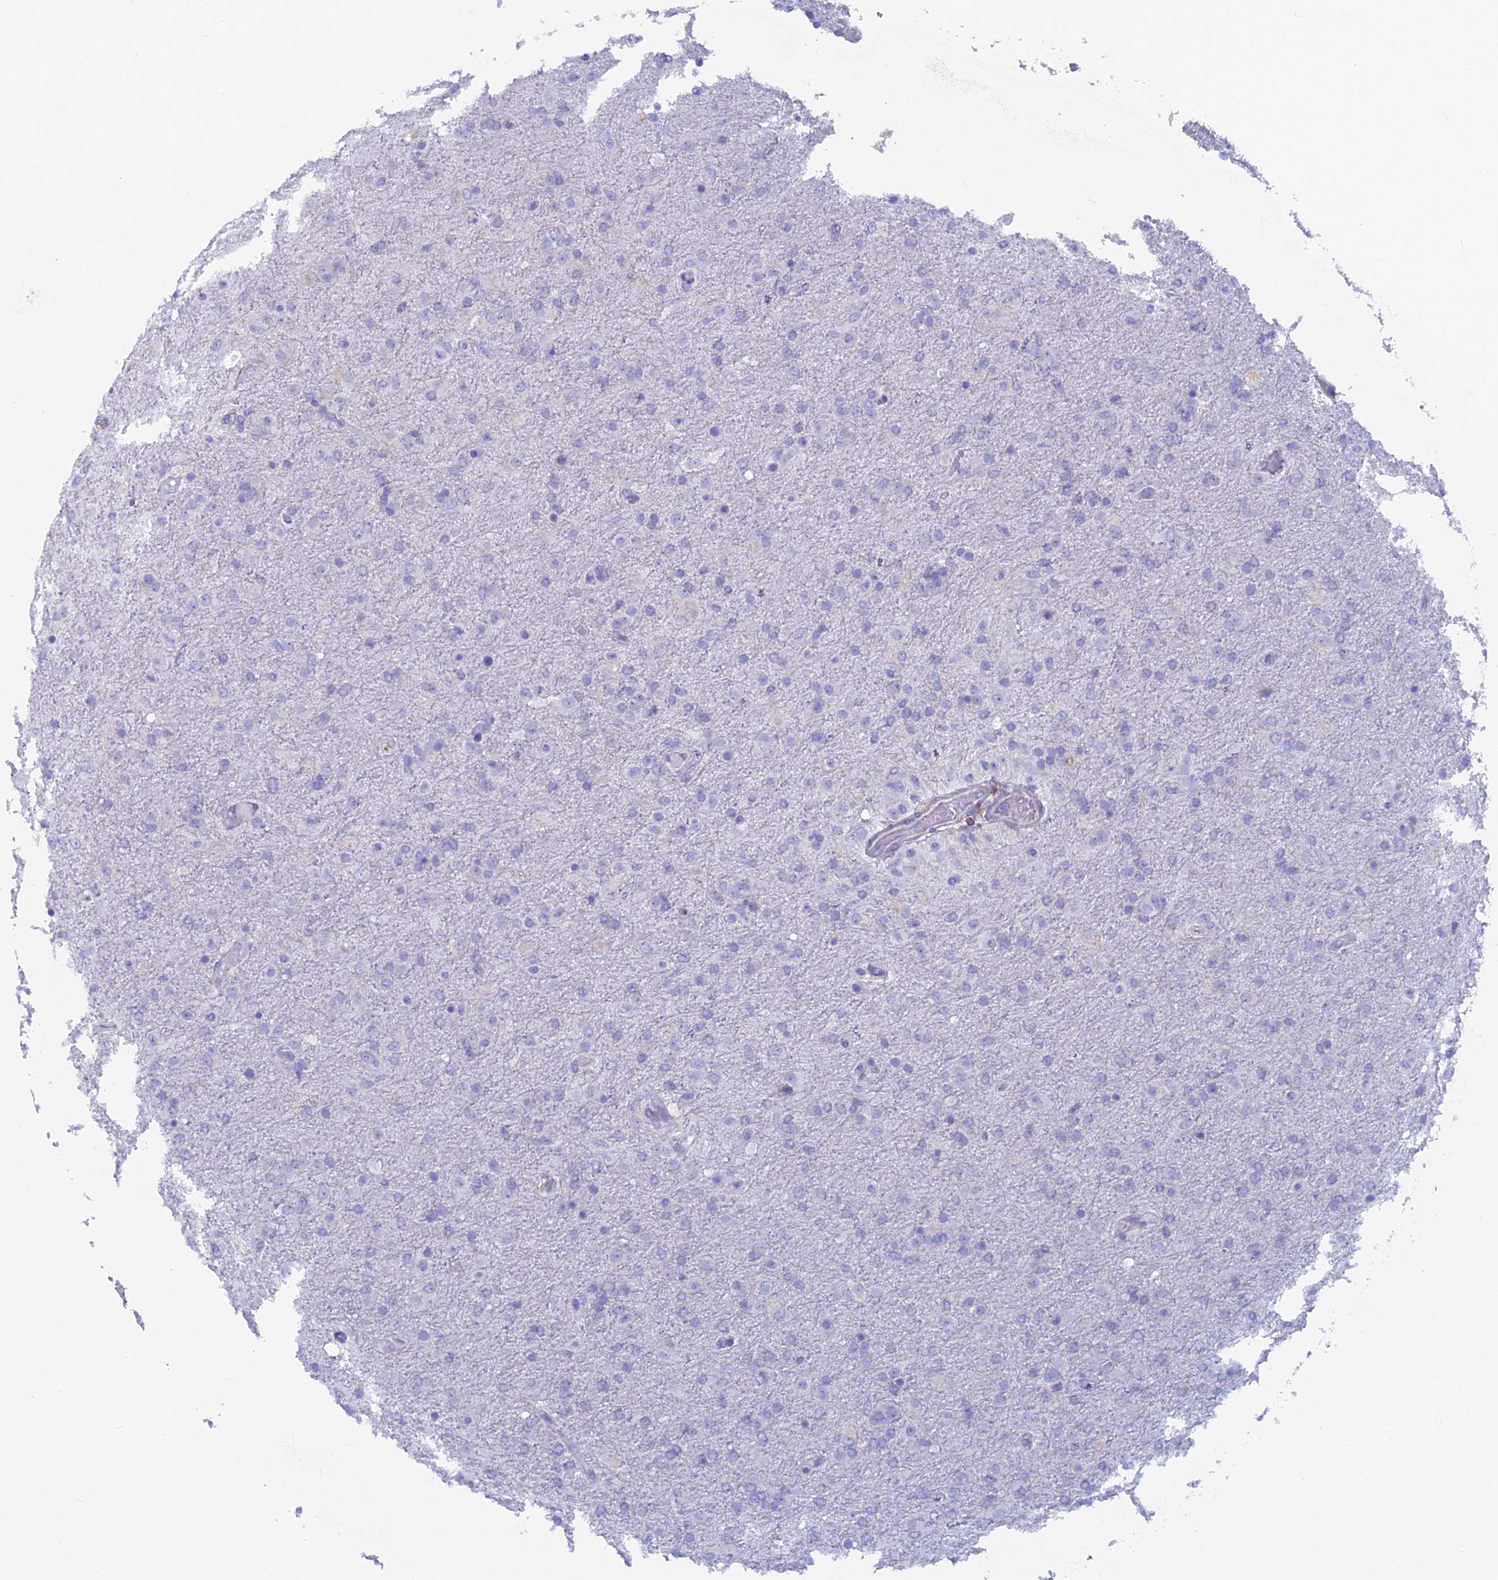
{"staining": {"intensity": "negative", "quantity": "none", "location": "none"}, "tissue": "glioma", "cell_type": "Tumor cells", "image_type": "cancer", "snomed": [{"axis": "morphology", "description": "Glioma, malignant, Low grade"}, {"axis": "topography", "description": "Brain"}], "caption": "Tumor cells show no significant positivity in glioma. (Brightfield microscopy of DAB immunohistochemistry (IHC) at high magnification).", "gene": "ABI3BP", "patient": {"sex": "male", "age": 65}}